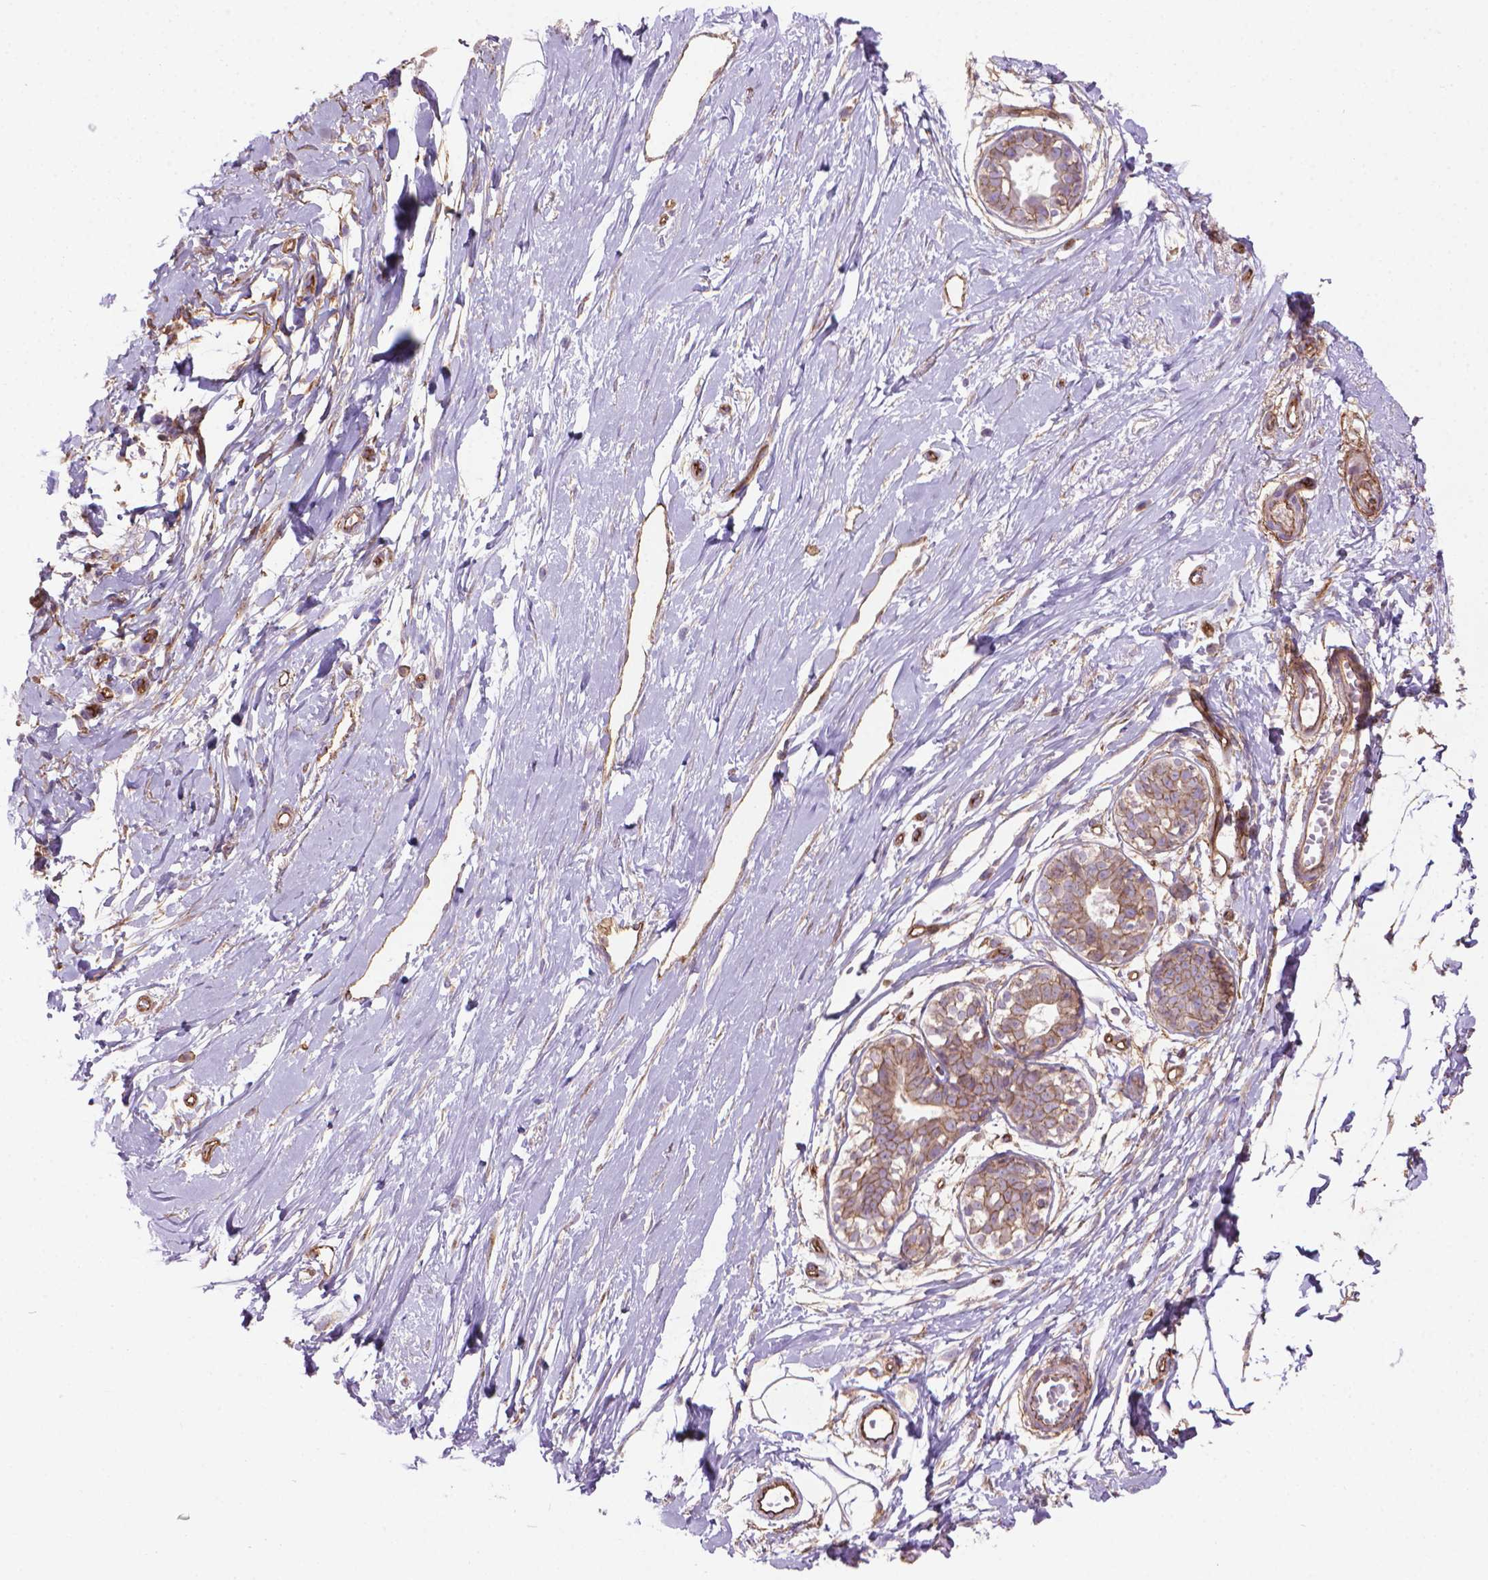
{"staining": {"intensity": "negative", "quantity": "none", "location": "none"}, "tissue": "breast", "cell_type": "Adipocytes", "image_type": "normal", "snomed": [{"axis": "morphology", "description": "Normal tissue, NOS"}, {"axis": "topography", "description": "Breast"}], "caption": "Immunohistochemistry histopathology image of normal breast: human breast stained with DAB demonstrates no significant protein expression in adipocytes.", "gene": "TENT5A", "patient": {"sex": "female", "age": 49}}